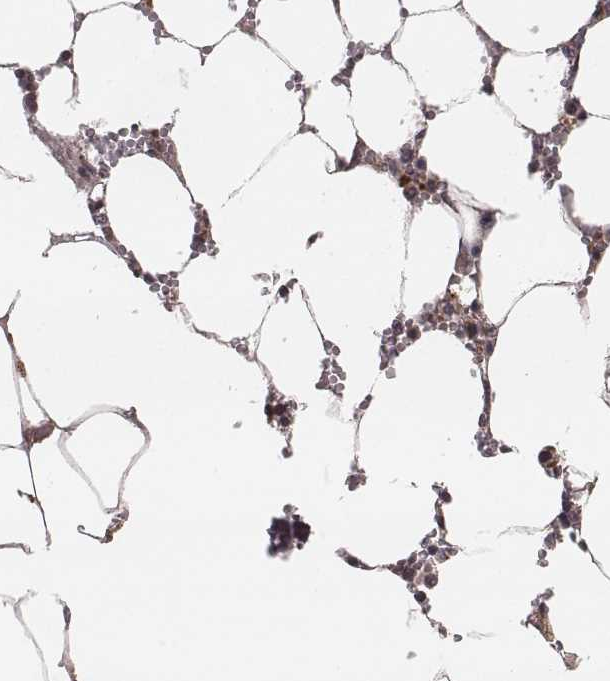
{"staining": {"intensity": "moderate", "quantity": "<25%", "location": "cytoplasmic/membranous"}, "tissue": "bone marrow", "cell_type": "Hematopoietic cells", "image_type": "normal", "snomed": [{"axis": "morphology", "description": "Normal tissue, NOS"}, {"axis": "topography", "description": "Bone marrow"}], "caption": "Immunohistochemical staining of normal human bone marrow demonstrates moderate cytoplasmic/membranous protein staining in about <25% of hematopoietic cells.", "gene": "ZDHHC21", "patient": {"sex": "male", "age": 54}}